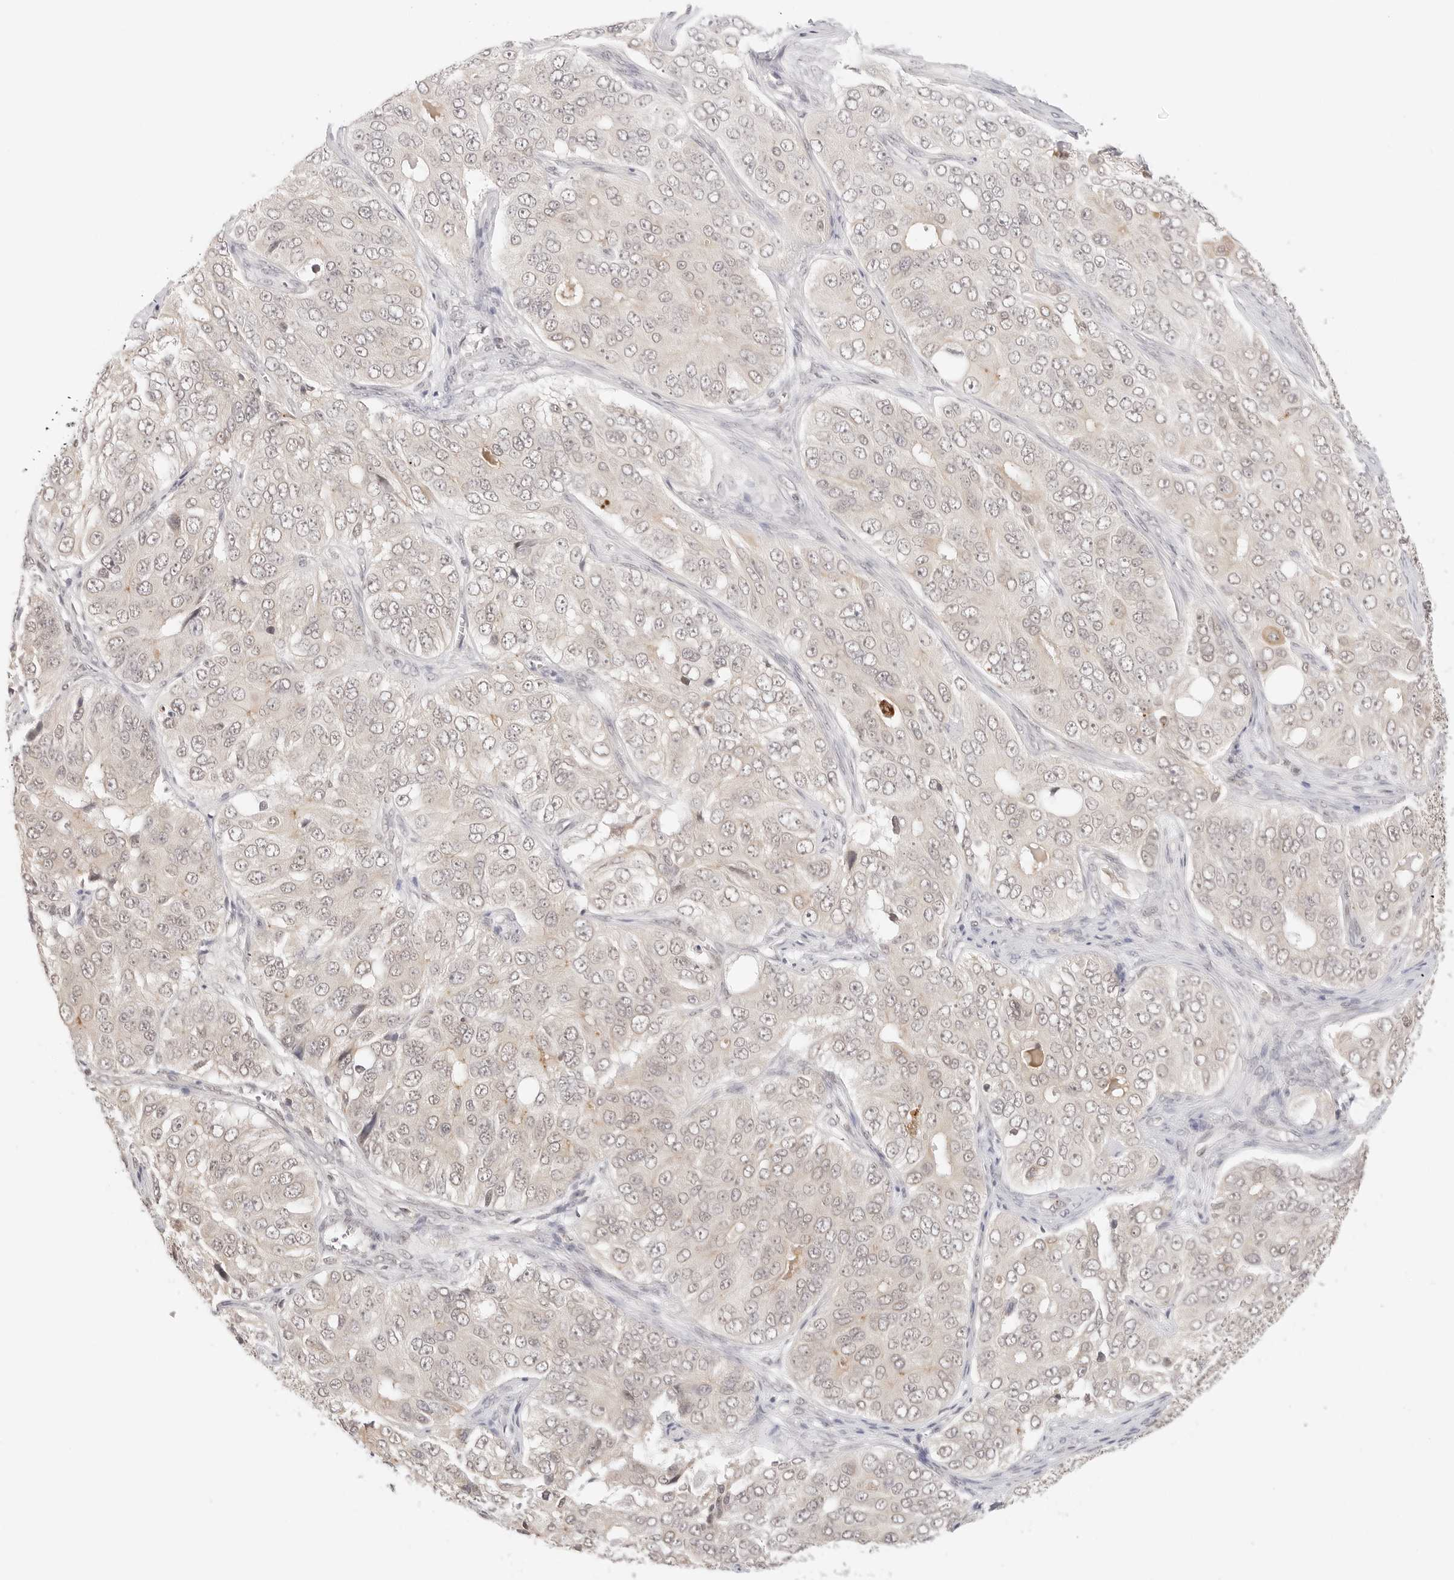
{"staining": {"intensity": "negative", "quantity": "none", "location": "none"}, "tissue": "ovarian cancer", "cell_type": "Tumor cells", "image_type": "cancer", "snomed": [{"axis": "morphology", "description": "Carcinoma, endometroid"}, {"axis": "topography", "description": "Ovary"}], "caption": "A histopathology image of human ovarian cancer is negative for staining in tumor cells.", "gene": "SEPTIN4", "patient": {"sex": "female", "age": 51}}